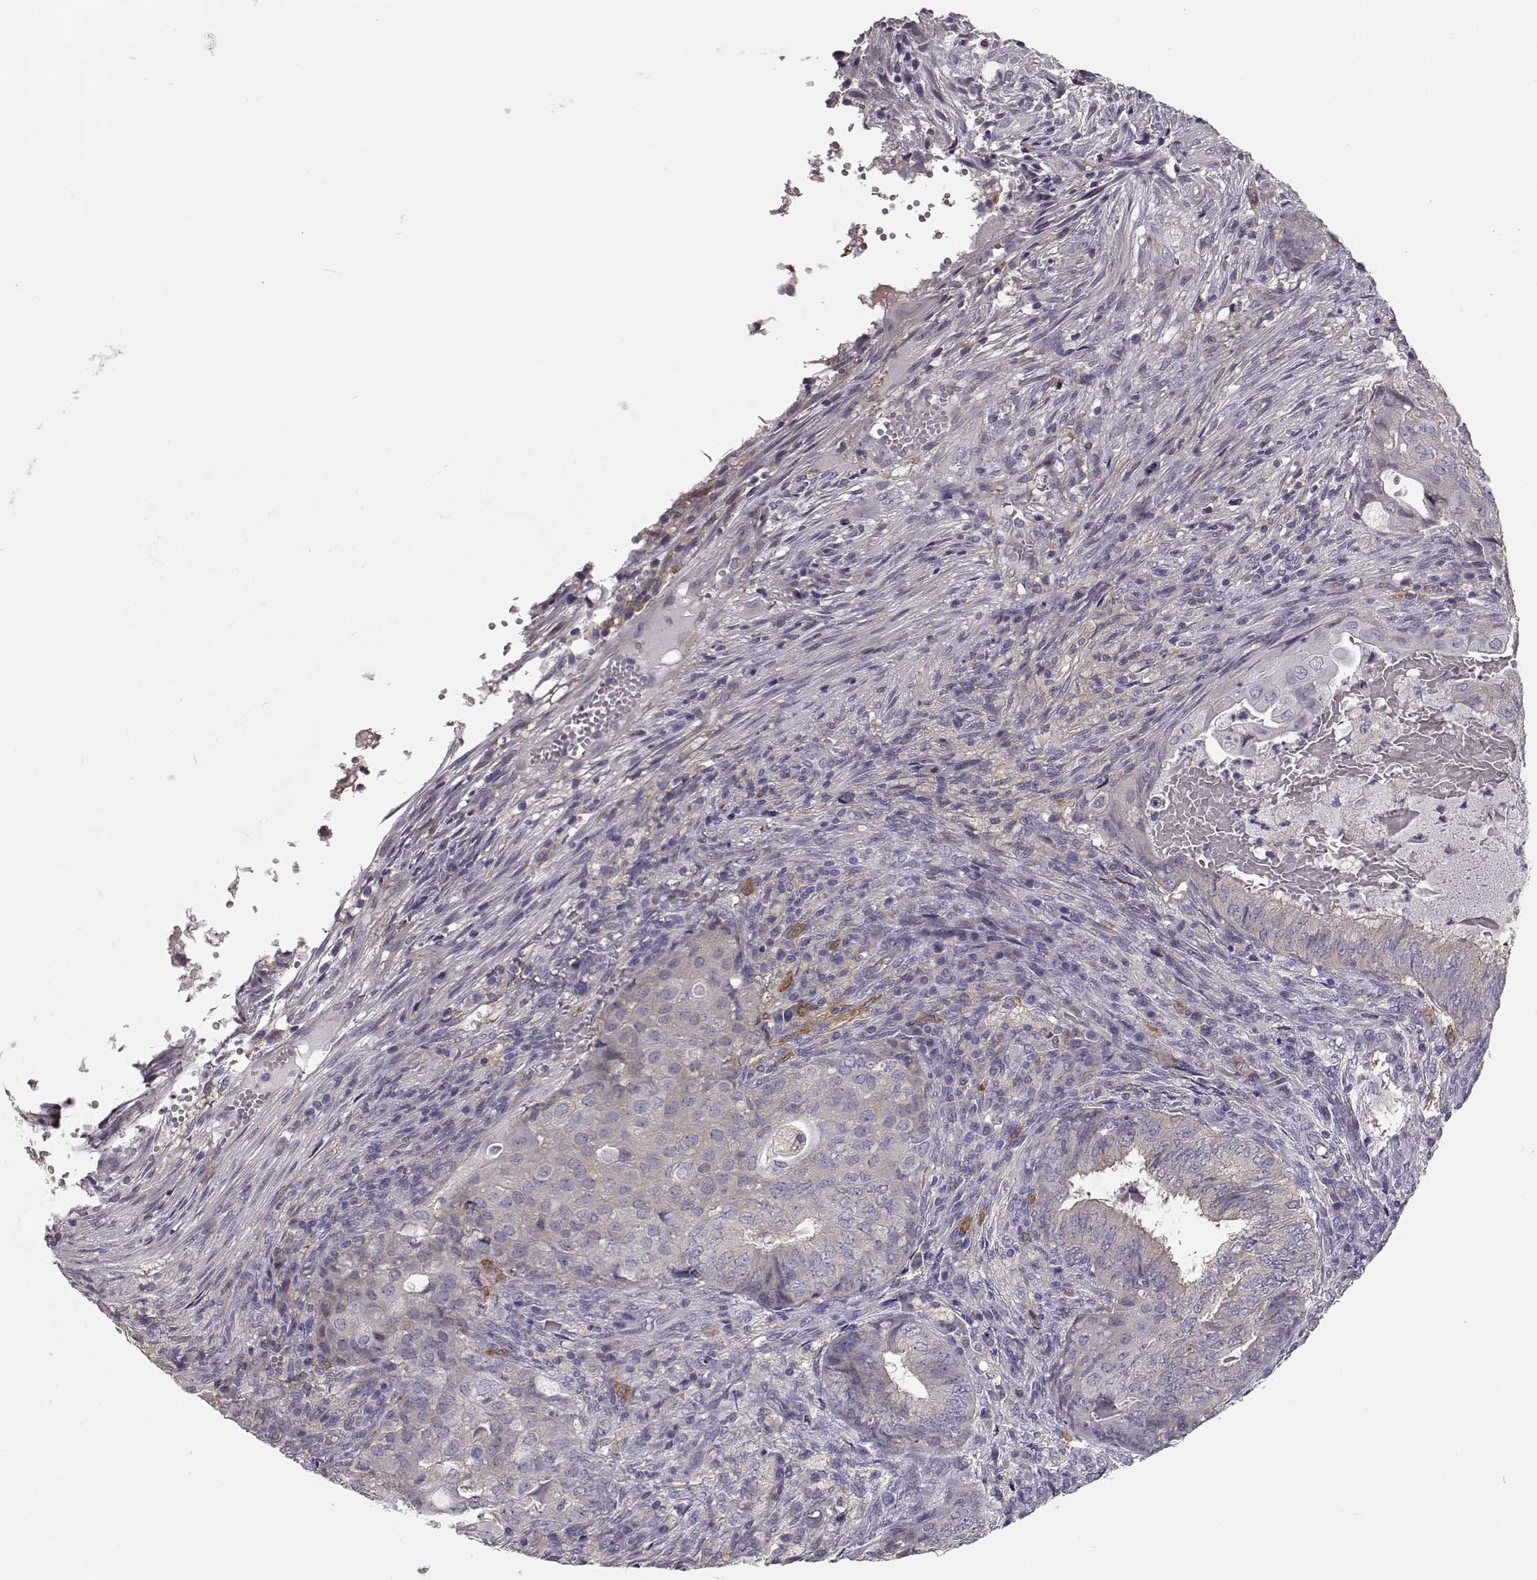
{"staining": {"intensity": "negative", "quantity": "none", "location": "none"}, "tissue": "endometrial cancer", "cell_type": "Tumor cells", "image_type": "cancer", "snomed": [{"axis": "morphology", "description": "Adenocarcinoma, NOS"}, {"axis": "topography", "description": "Endometrium"}], "caption": "Human adenocarcinoma (endometrial) stained for a protein using immunohistochemistry displays no expression in tumor cells.", "gene": "GPR50", "patient": {"sex": "female", "age": 62}}